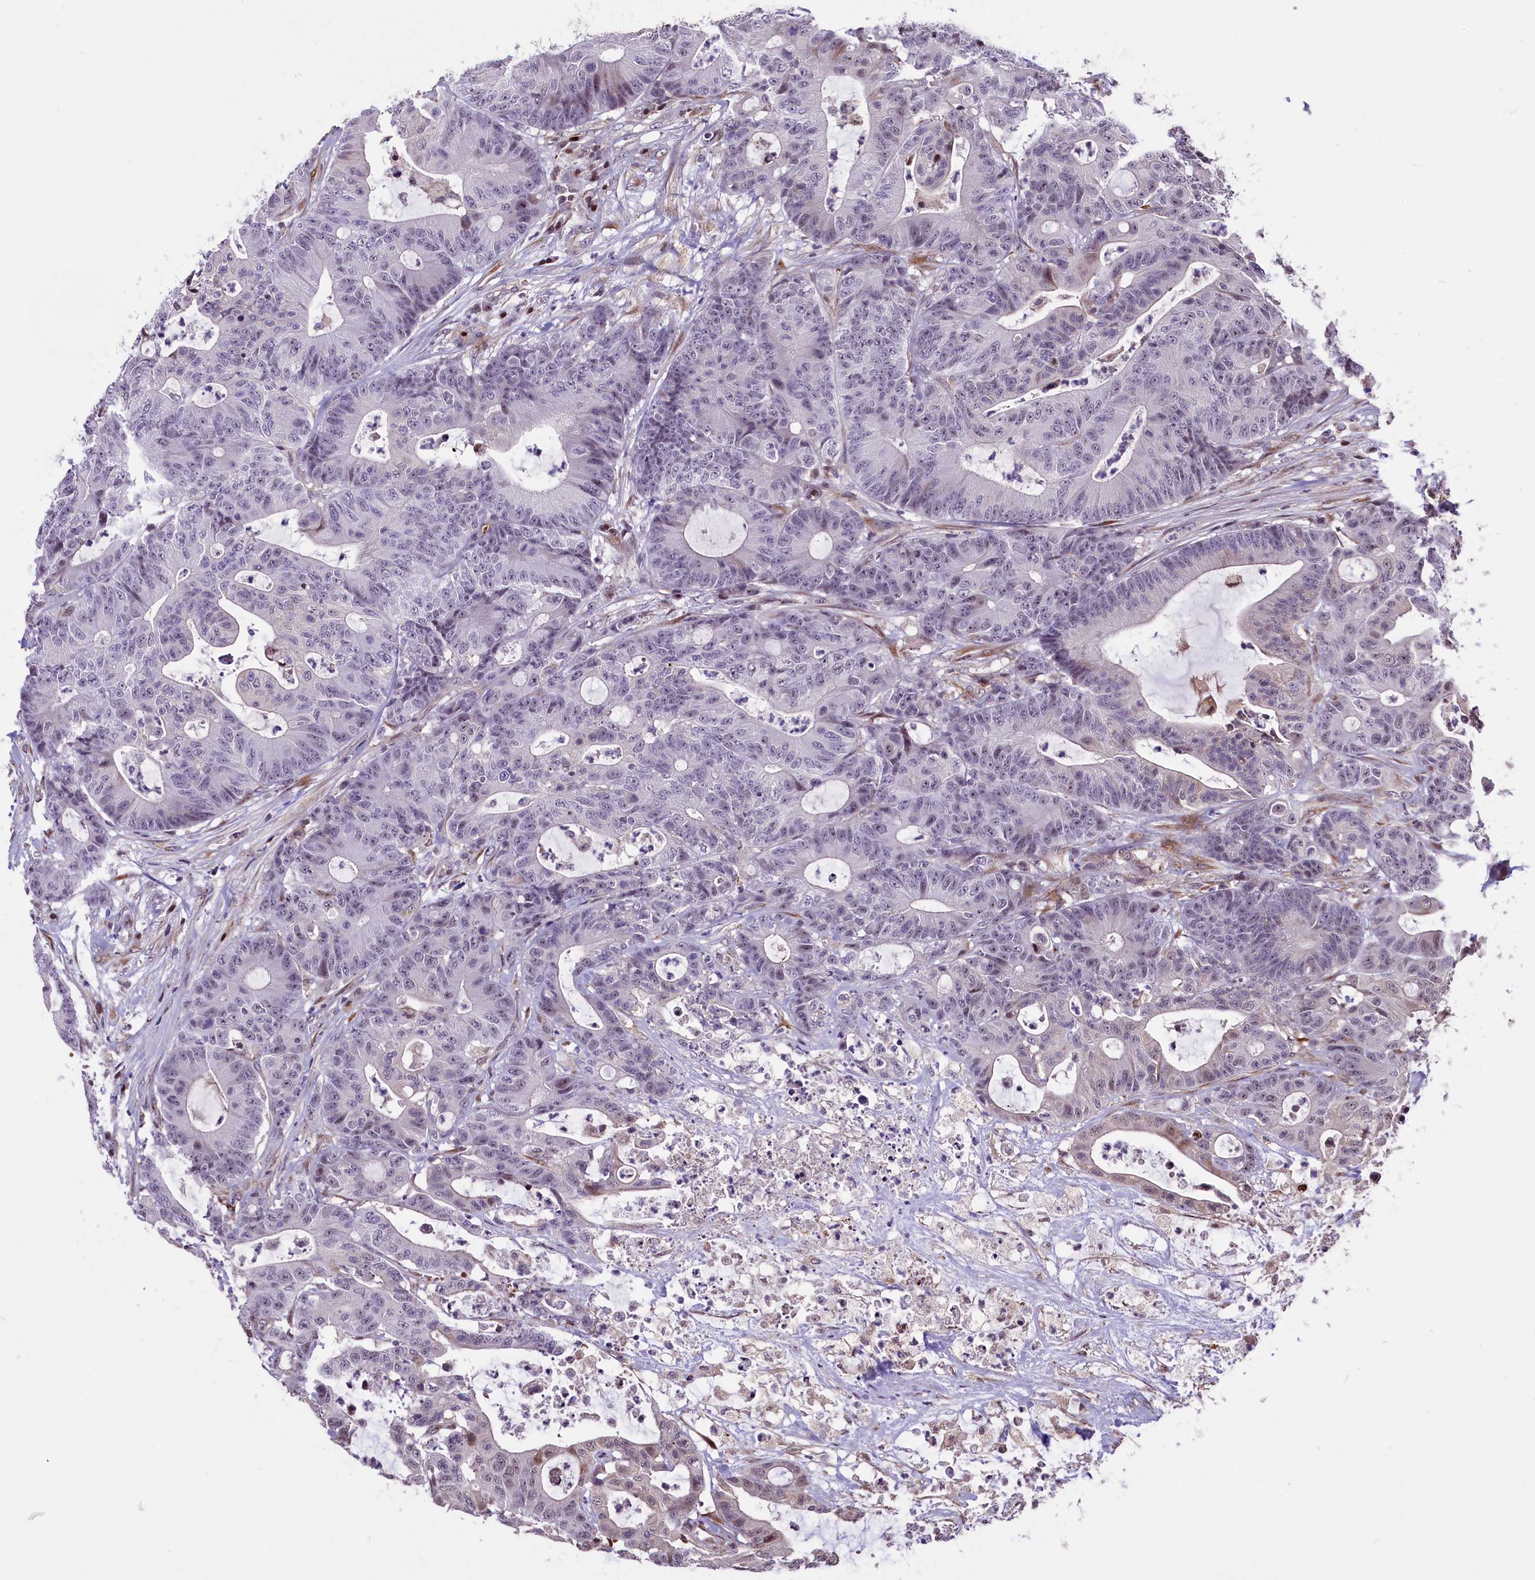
{"staining": {"intensity": "moderate", "quantity": "<25%", "location": "nuclear"}, "tissue": "colorectal cancer", "cell_type": "Tumor cells", "image_type": "cancer", "snomed": [{"axis": "morphology", "description": "Adenocarcinoma, NOS"}, {"axis": "topography", "description": "Colon"}], "caption": "This is an image of immunohistochemistry staining of colorectal cancer (adenocarcinoma), which shows moderate staining in the nuclear of tumor cells.", "gene": "SHFL", "patient": {"sex": "female", "age": 84}}